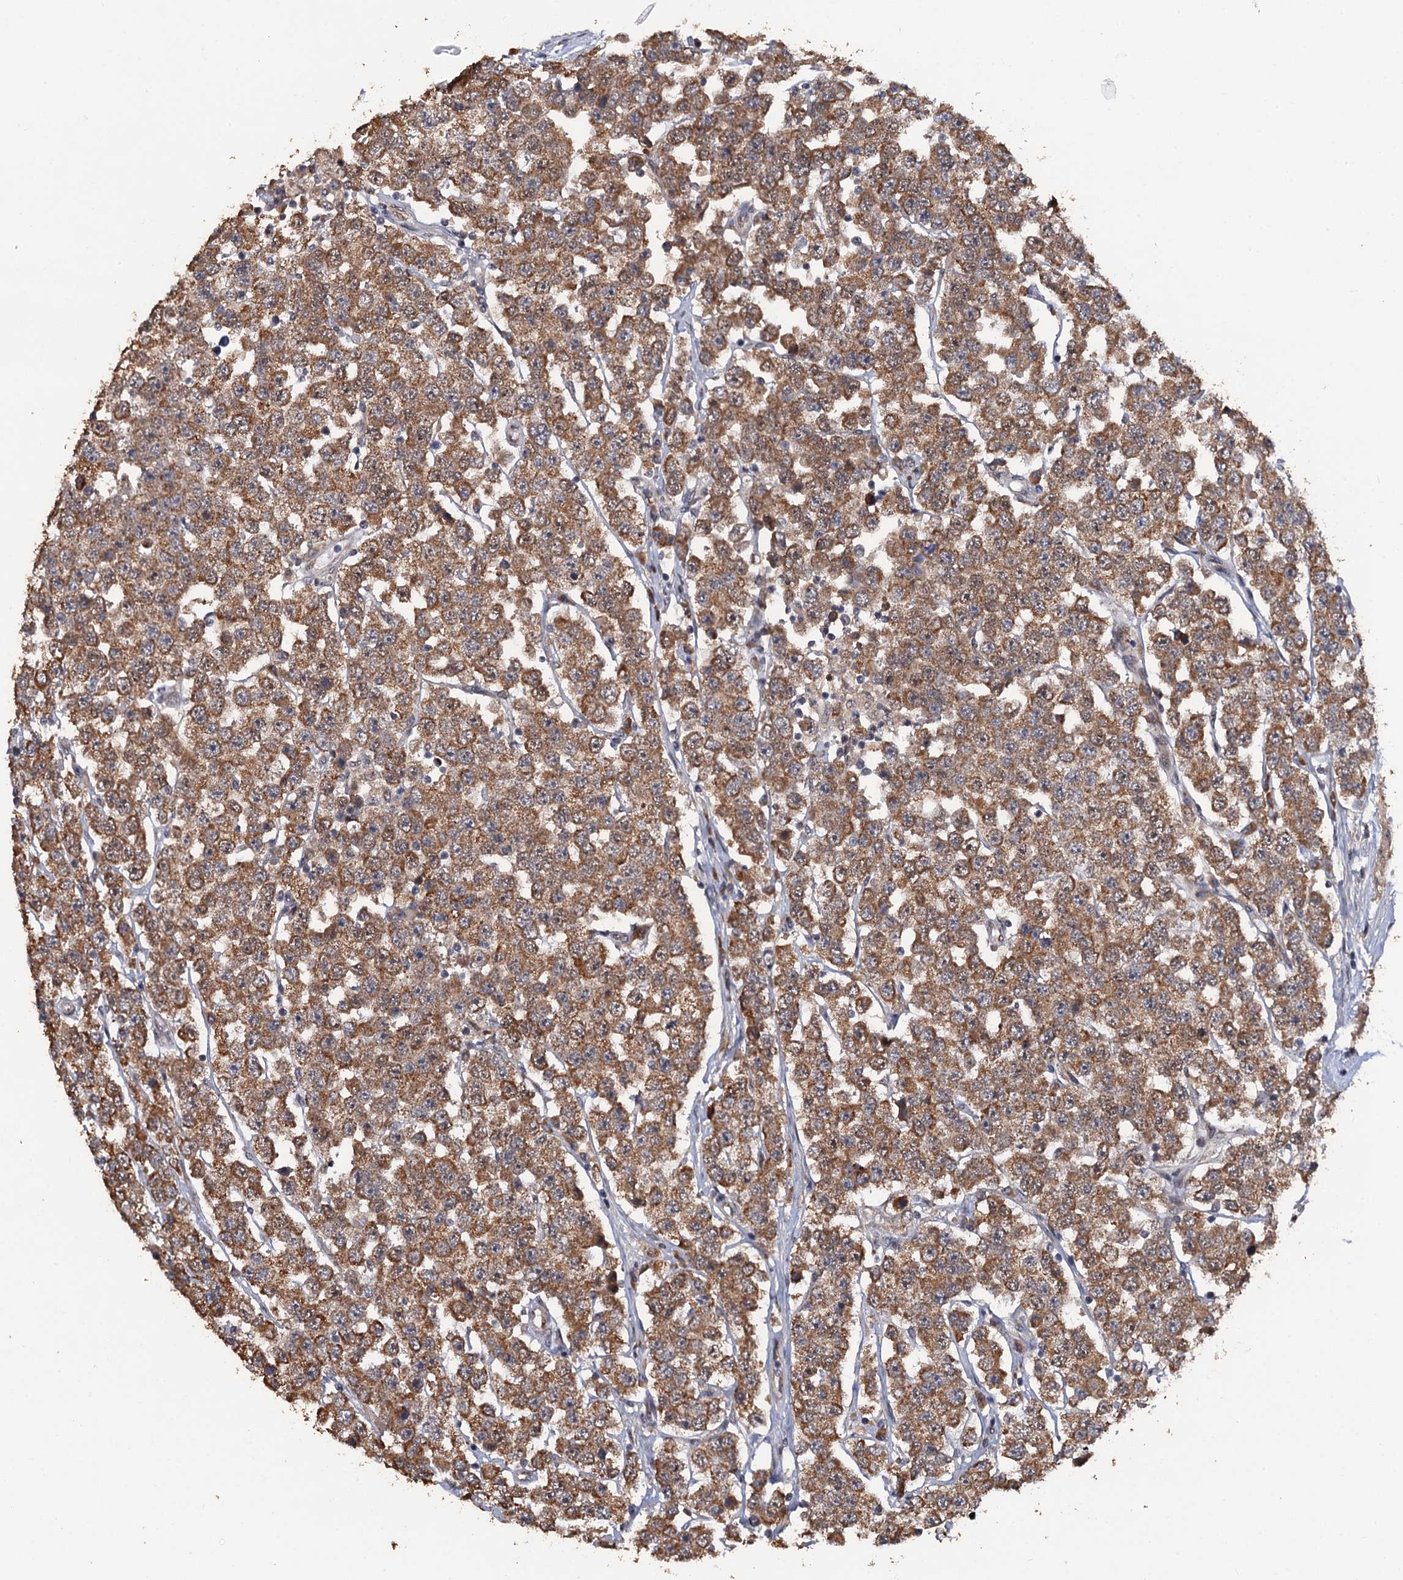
{"staining": {"intensity": "moderate", "quantity": ">75%", "location": "cytoplasmic/membranous"}, "tissue": "testis cancer", "cell_type": "Tumor cells", "image_type": "cancer", "snomed": [{"axis": "morphology", "description": "Seminoma, NOS"}, {"axis": "topography", "description": "Testis"}], "caption": "Testis cancer stained with DAB (3,3'-diaminobenzidine) IHC exhibits medium levels of moderate cytoplasmic/membranous staining in about >75% of tumor cells.", "gene": "LRRC63", "patient": {"sex": "male", "age": 28}}